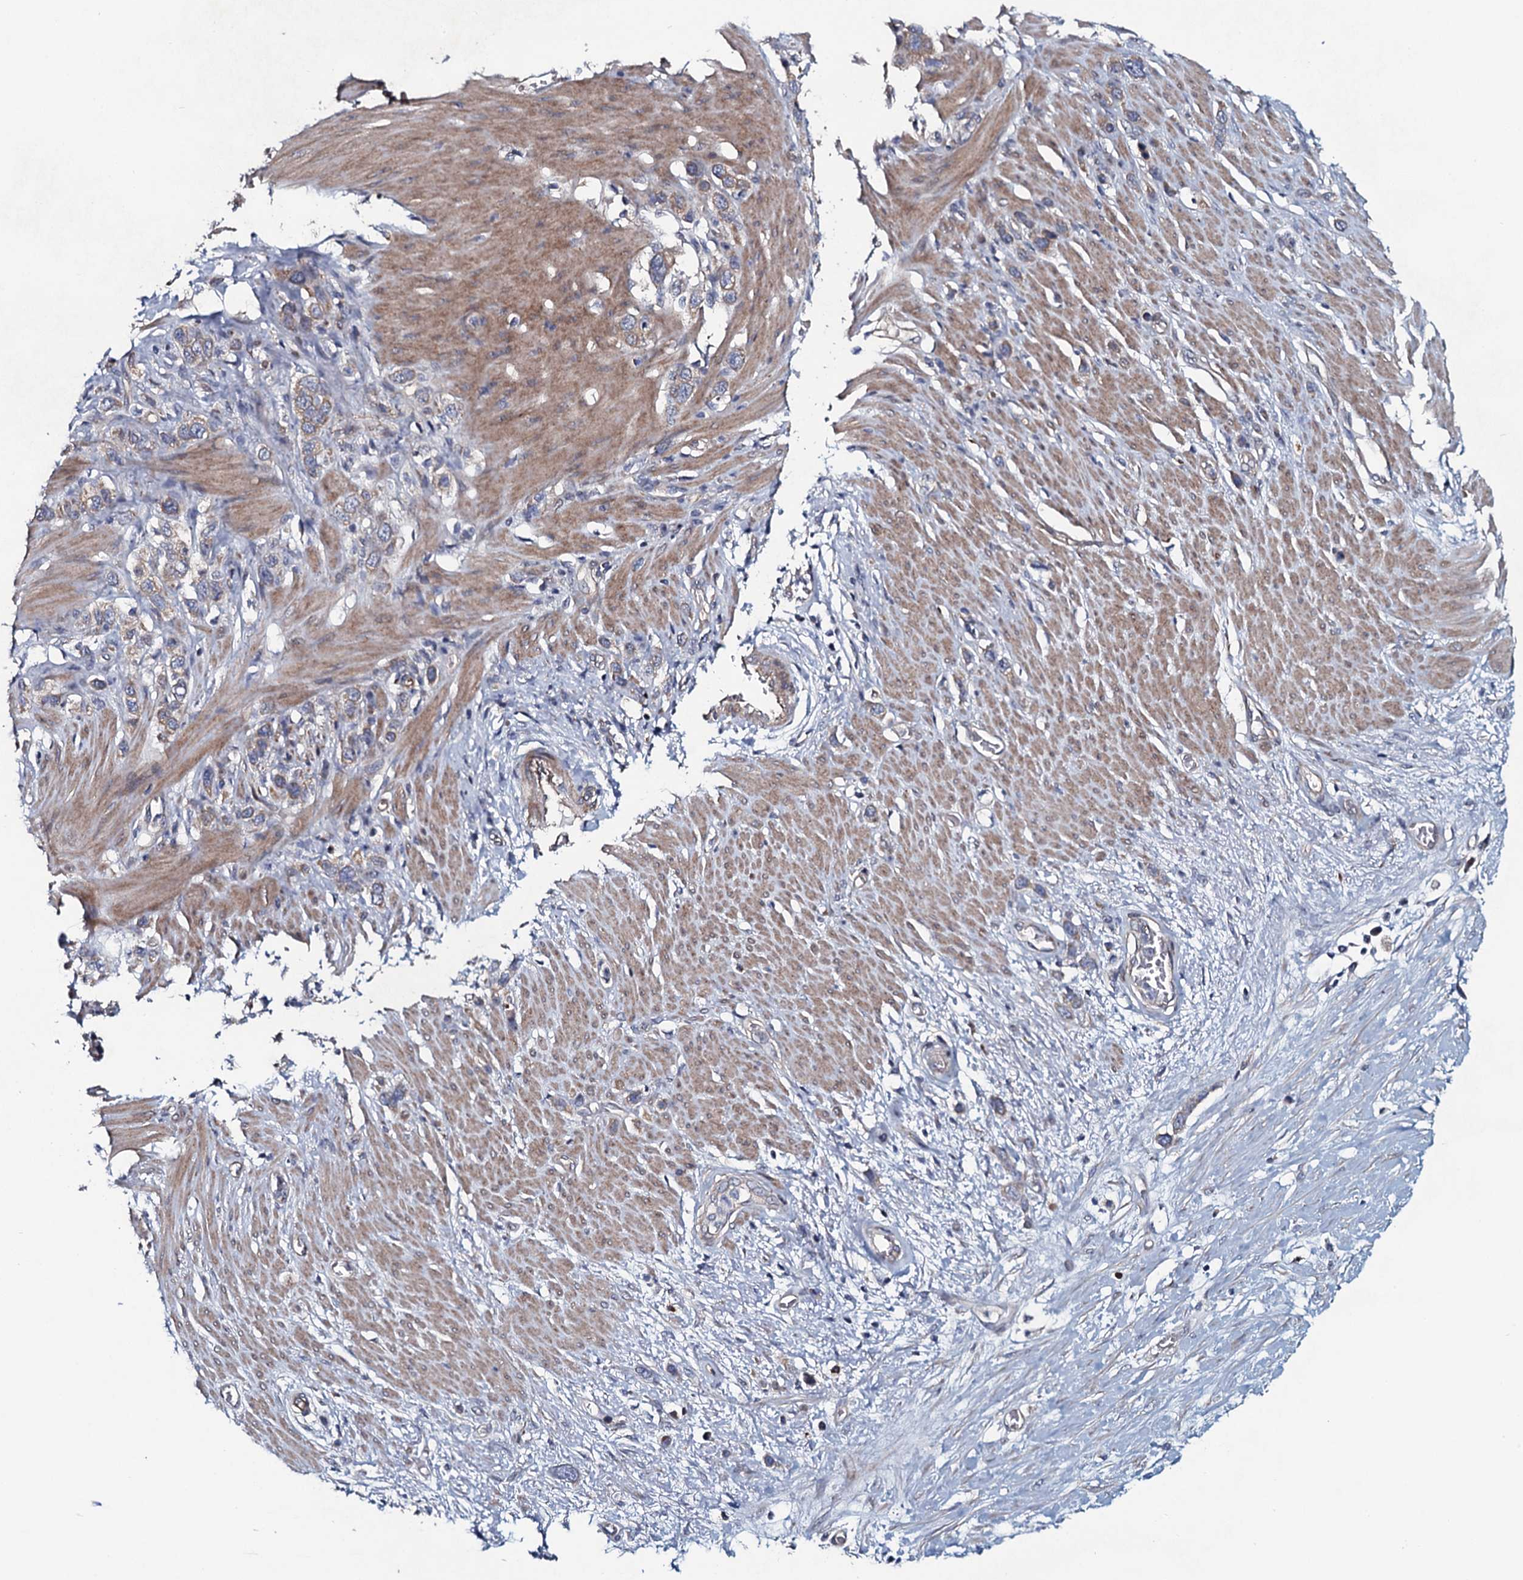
{"staining": {"intensity": "weak", "quantity": "25%-75%", "location": "cytoplasmic/membranous"}, "tissue": "stomach cancer", "cell_type": "Tumor cells", "image_type": "cancer", "snomed": [{"axis": "morphology", "description": "Adenocarcinoma, NOS"}, {"axis": "morphology", "description": "Adenocarcinoma, High grade"}, {"axis": "topography", "description": "Stomach, upper"}, {"axis": "topography", "description": "Stomach, lower"}], "caption": "Human stomach cancer (adenocarcinoma (high-grade)) stained with a brown dye exhibits weak cytoplasmic/membranous positive positivity in about 25%-75% of tumor cells.", "gene": "KCTD4", "patient": {"sex": "female", "age": 65}}